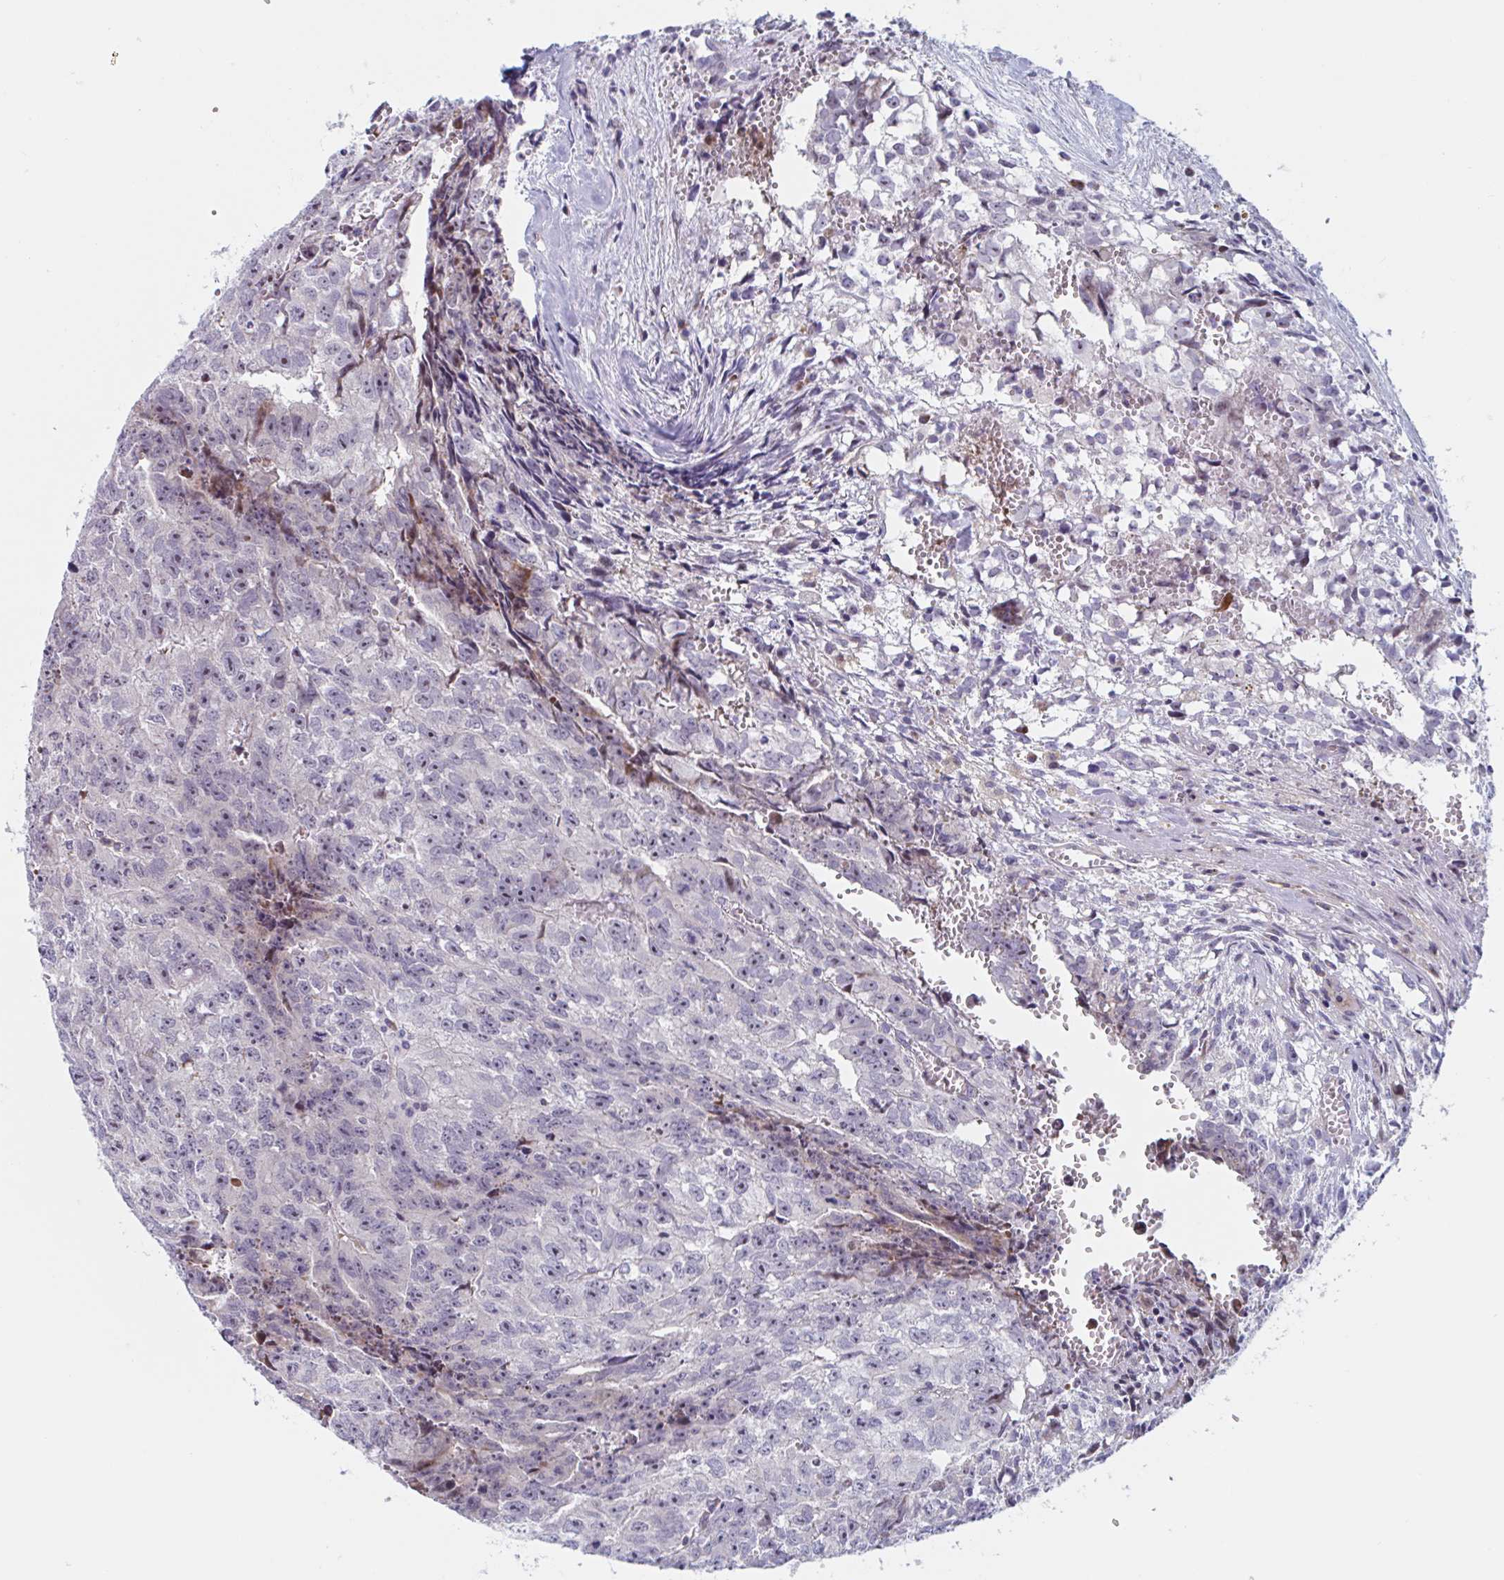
{"staining": {"intensity": "weak", "quantity": "25%-75%", "location": "nuclear"}, "tissue": "testis cancer", "cell_type": "Tumor cells", "image_type": "cancer", "snomed": [{"axis": "morphology", "description": "Carcinoma, Embryonal, NOS"}, {"axis": "morphology", "description": "Teratoma, malignant, NOS"}, {"axis": "topography", "description": "Testis"}], "caption": "Protein staining demonstrates weak nuclear staining in about 25%-75% of tumor cells in testis cancer (teratoma (malignant)).", "gene": "DUXA", "patient": {"sex": "male", "age": 24}}